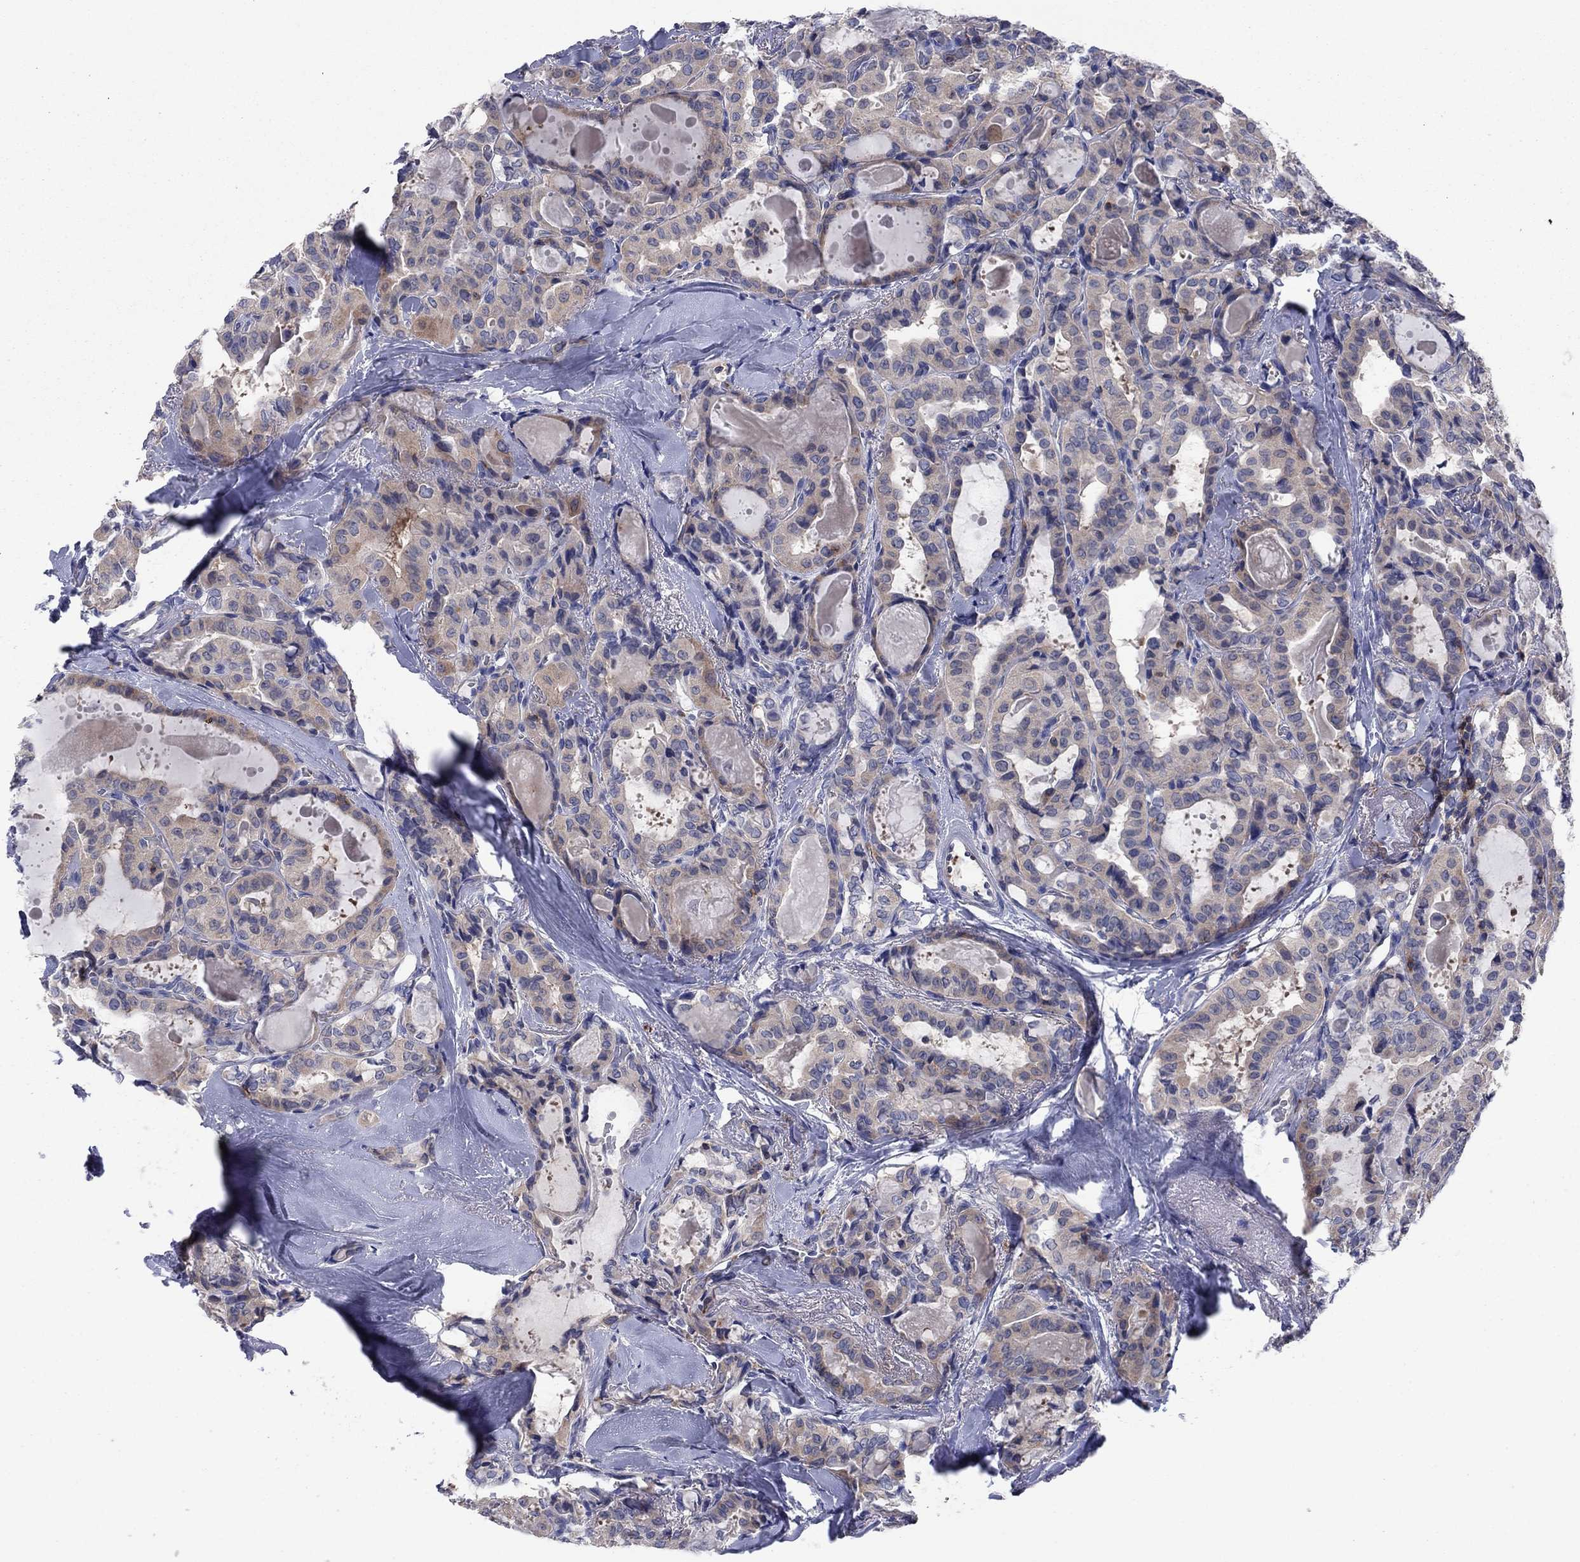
{"staining": {"intensity": "weak", "quantity": "25%-75%", "location": "cytoplasmic/membranous"}, "tissue": "thyroid cancer", "cell_type": "Tumor cells", "image_type": "cancer", "snomed": [{"axis": "morphology", "description": "Papillary adenocarcinoma, NOS"}, {"axis": "topography", "description": "Thyroid gland"}], "caption": "Tumor cells exhibit low levels of weak cytoplasmic/membranous positivity in approximately 25%-75% of cells in human papillary adenocarcinoma (thyroid).", "gene": "PVR", "patient": {"sex": "female", "age": 41}}